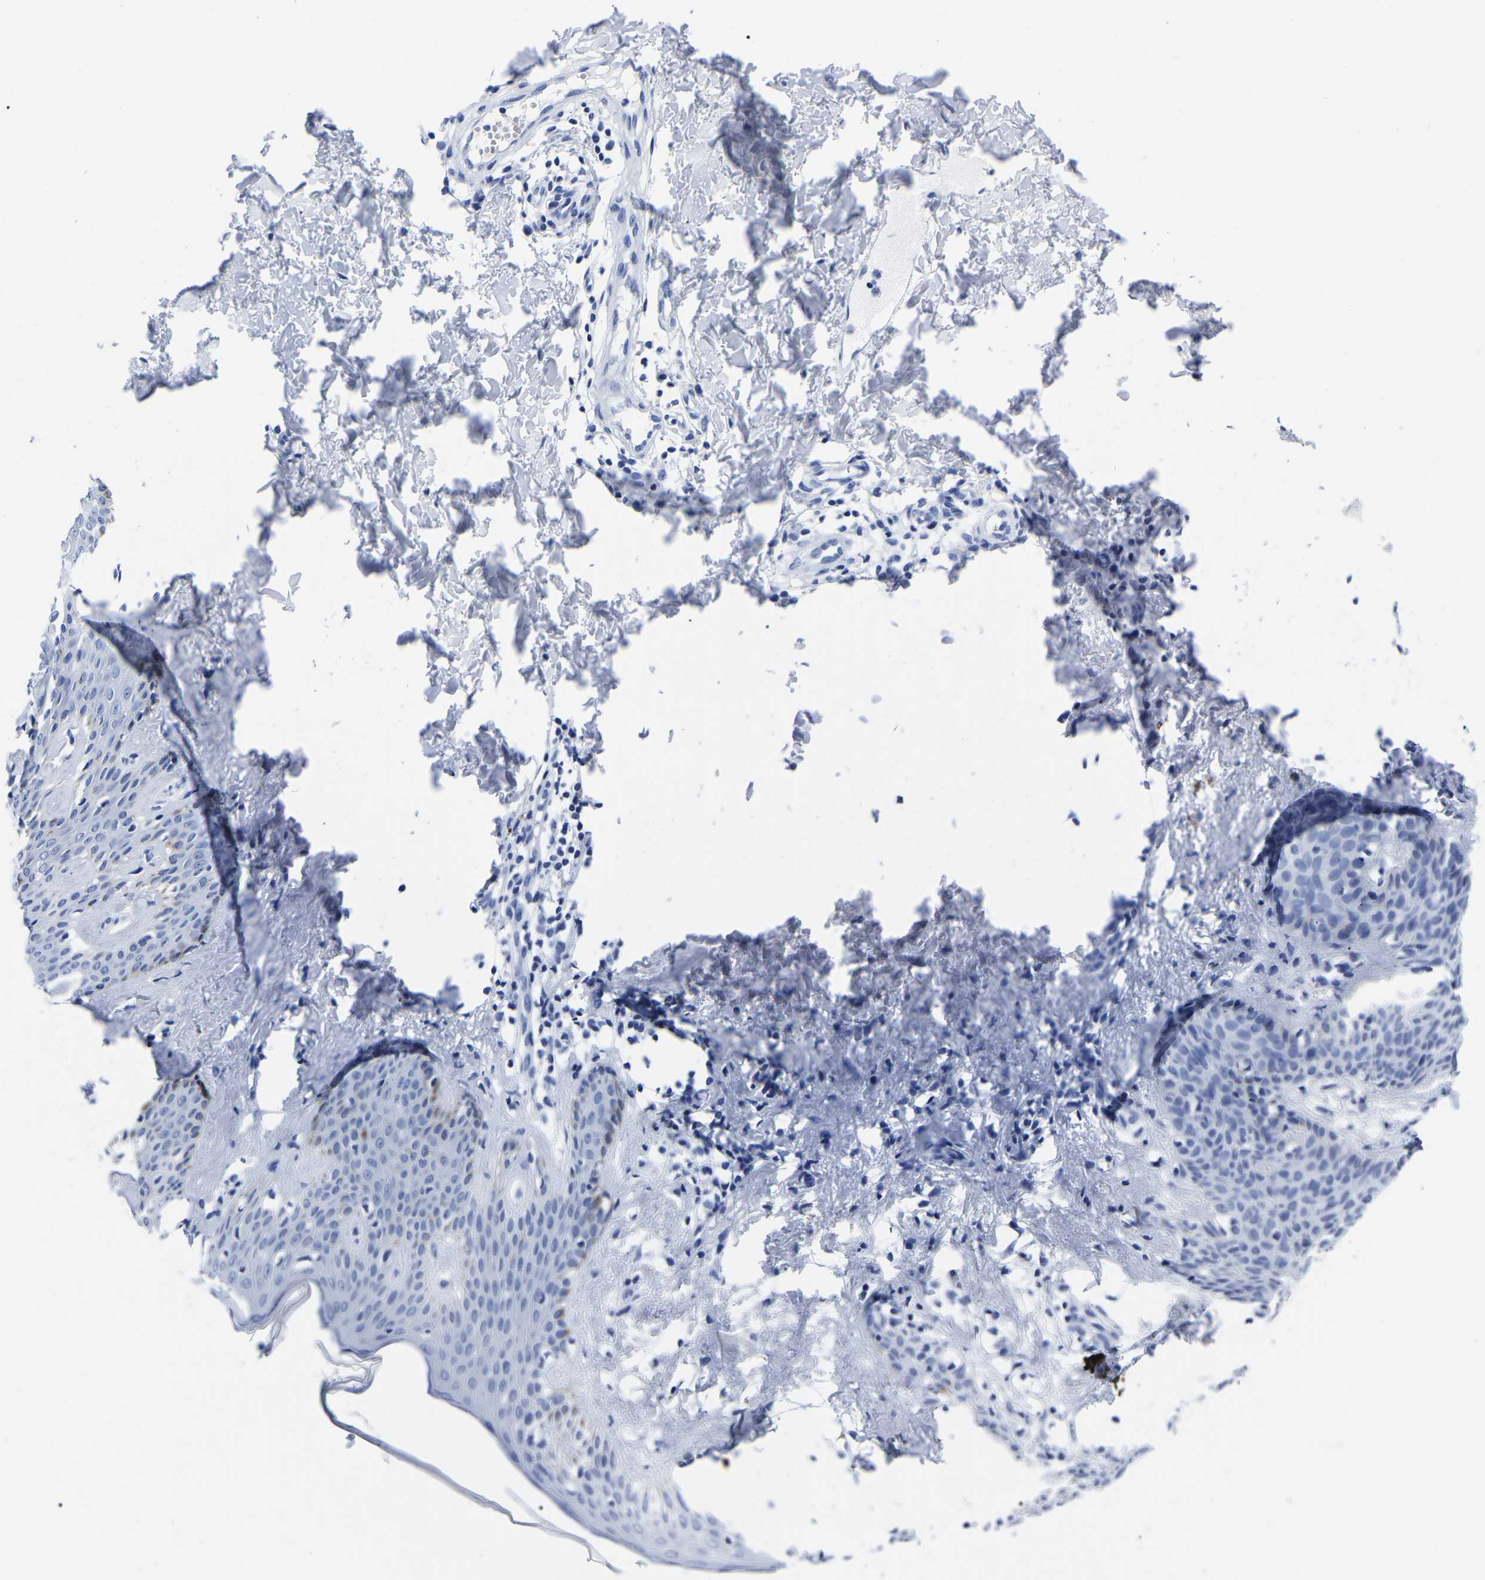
{"staining": {"intensity": "negative", "quantity": "none", "location": "none"}, "tissue": "skin cancer", "cell_type": "Tumor cells", "image_type": "cancer", "snomed": [{"axis": "morphology", "description": "Basal cell carcinoma"}, {"axis": "topography", "description": "Skin"}], "caption": "There is no significant positivity in tumor cells of skin cancer. (Immunohistochemistry (ihc), brightfield microscopy, high magnification).", "gene": "IMPG2", "patient": {"sex": "male", "age": 60}}